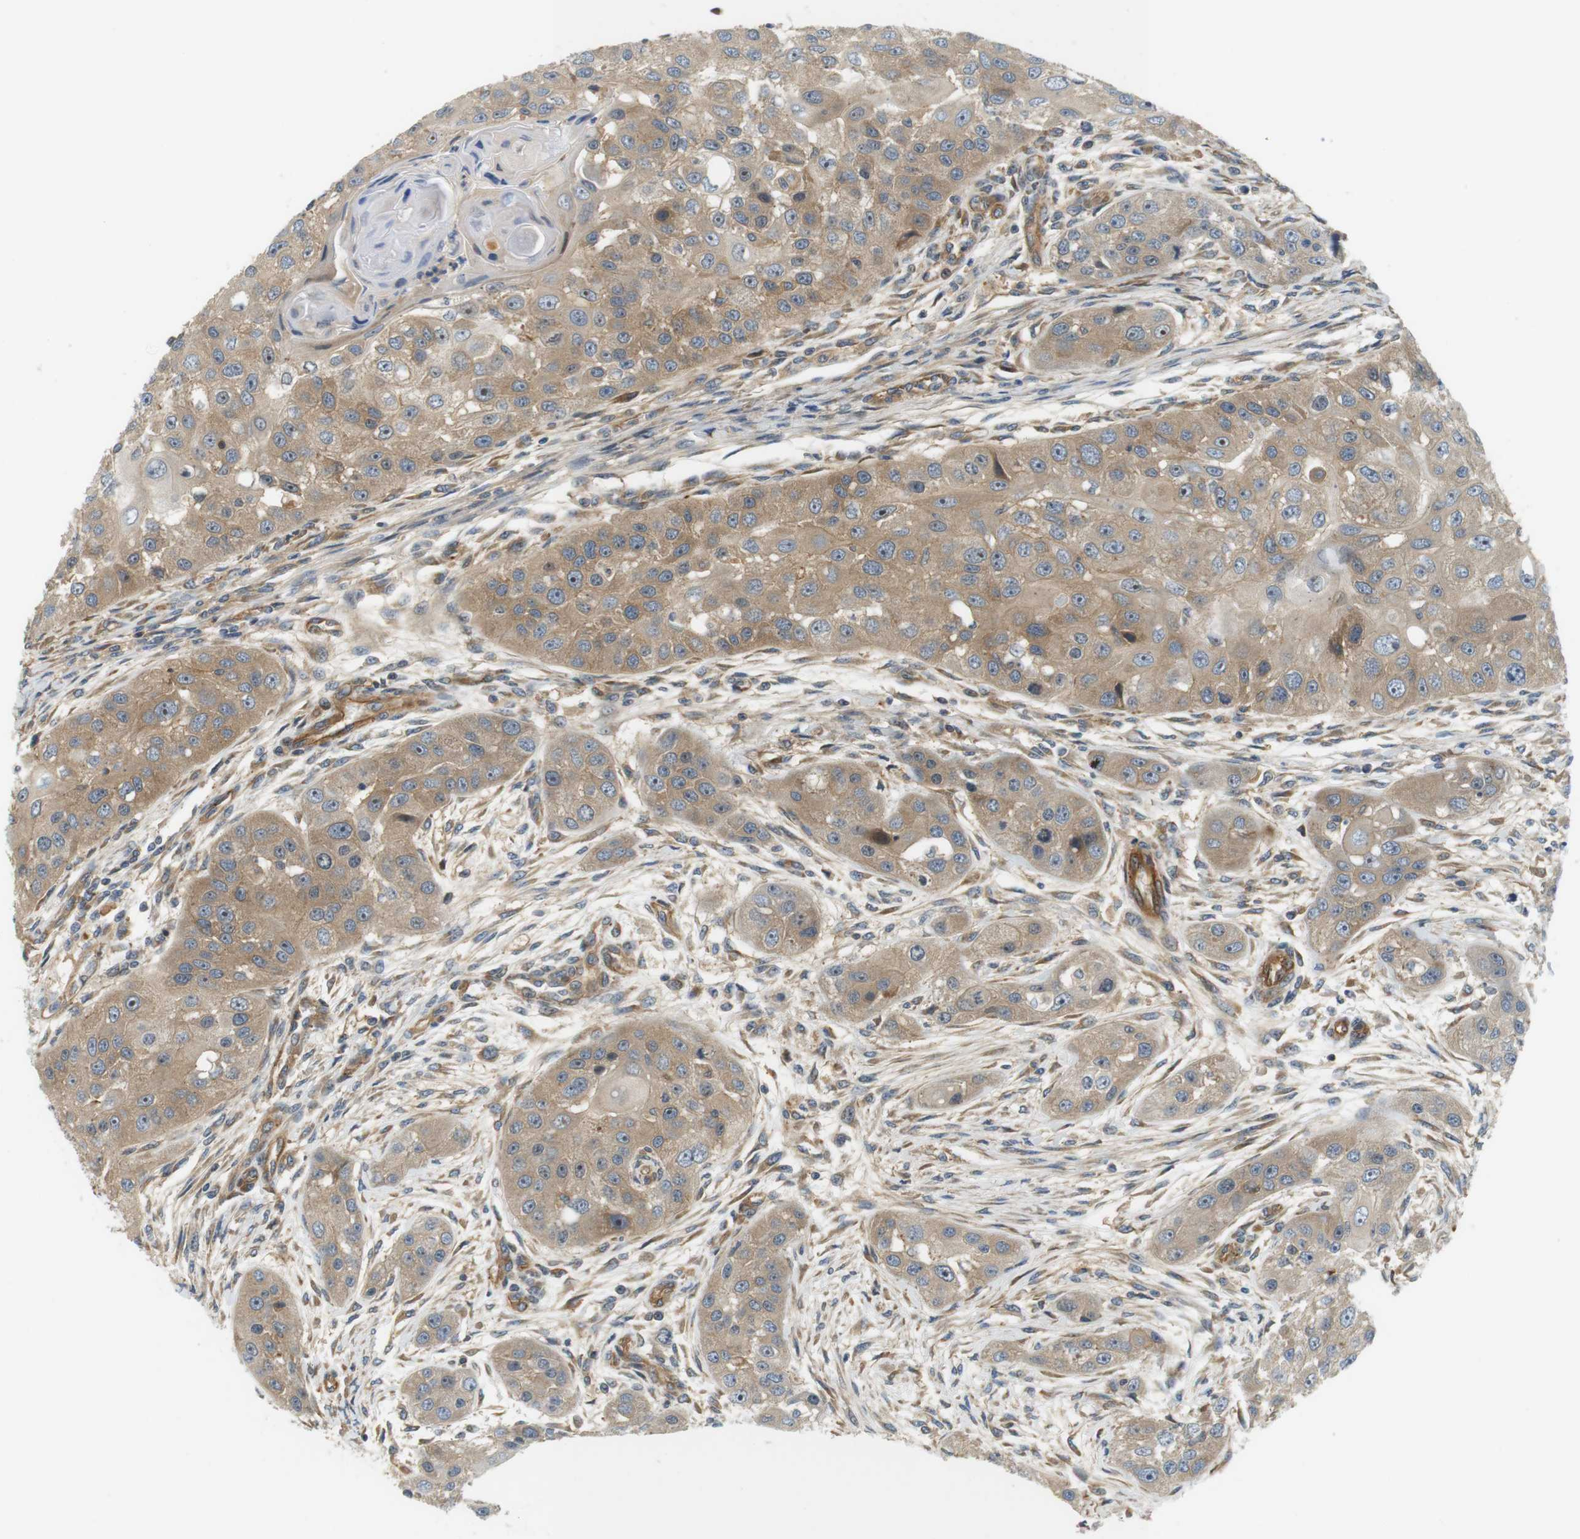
{"staining": {"intensity": "weak", "quantity": ">75%", "location": "cytoplasmic/membranous"}, "tissue": "head and neck cancer", "cell_type": "Tumor cells", "image_type": "cancer", "snomed": [{"axis": "morphology", "description": "Normal tissue, NOS"}, {"axis": "morphology", "description": "Squamous cell carcinoma, NOS"}, {"axis": "topography", "description": "Skeletal muscle"}, {"axis": "topography", "description": "Head-Neck"}], "caption": "Immunohistochemical staining of human head and neck cancer (squamous cell carcinoma) shows low levels of weak cytoplasmic/membranous positivity in about >75% of tumor cells. The staining was performed using DAB to visualize the protein expression in brown, while the nuclei were stained in blue with hematoxylin (Magnification: 20x).", "gene": "SH3GLB1", "patient": {"sex": "male", "age": 51}}